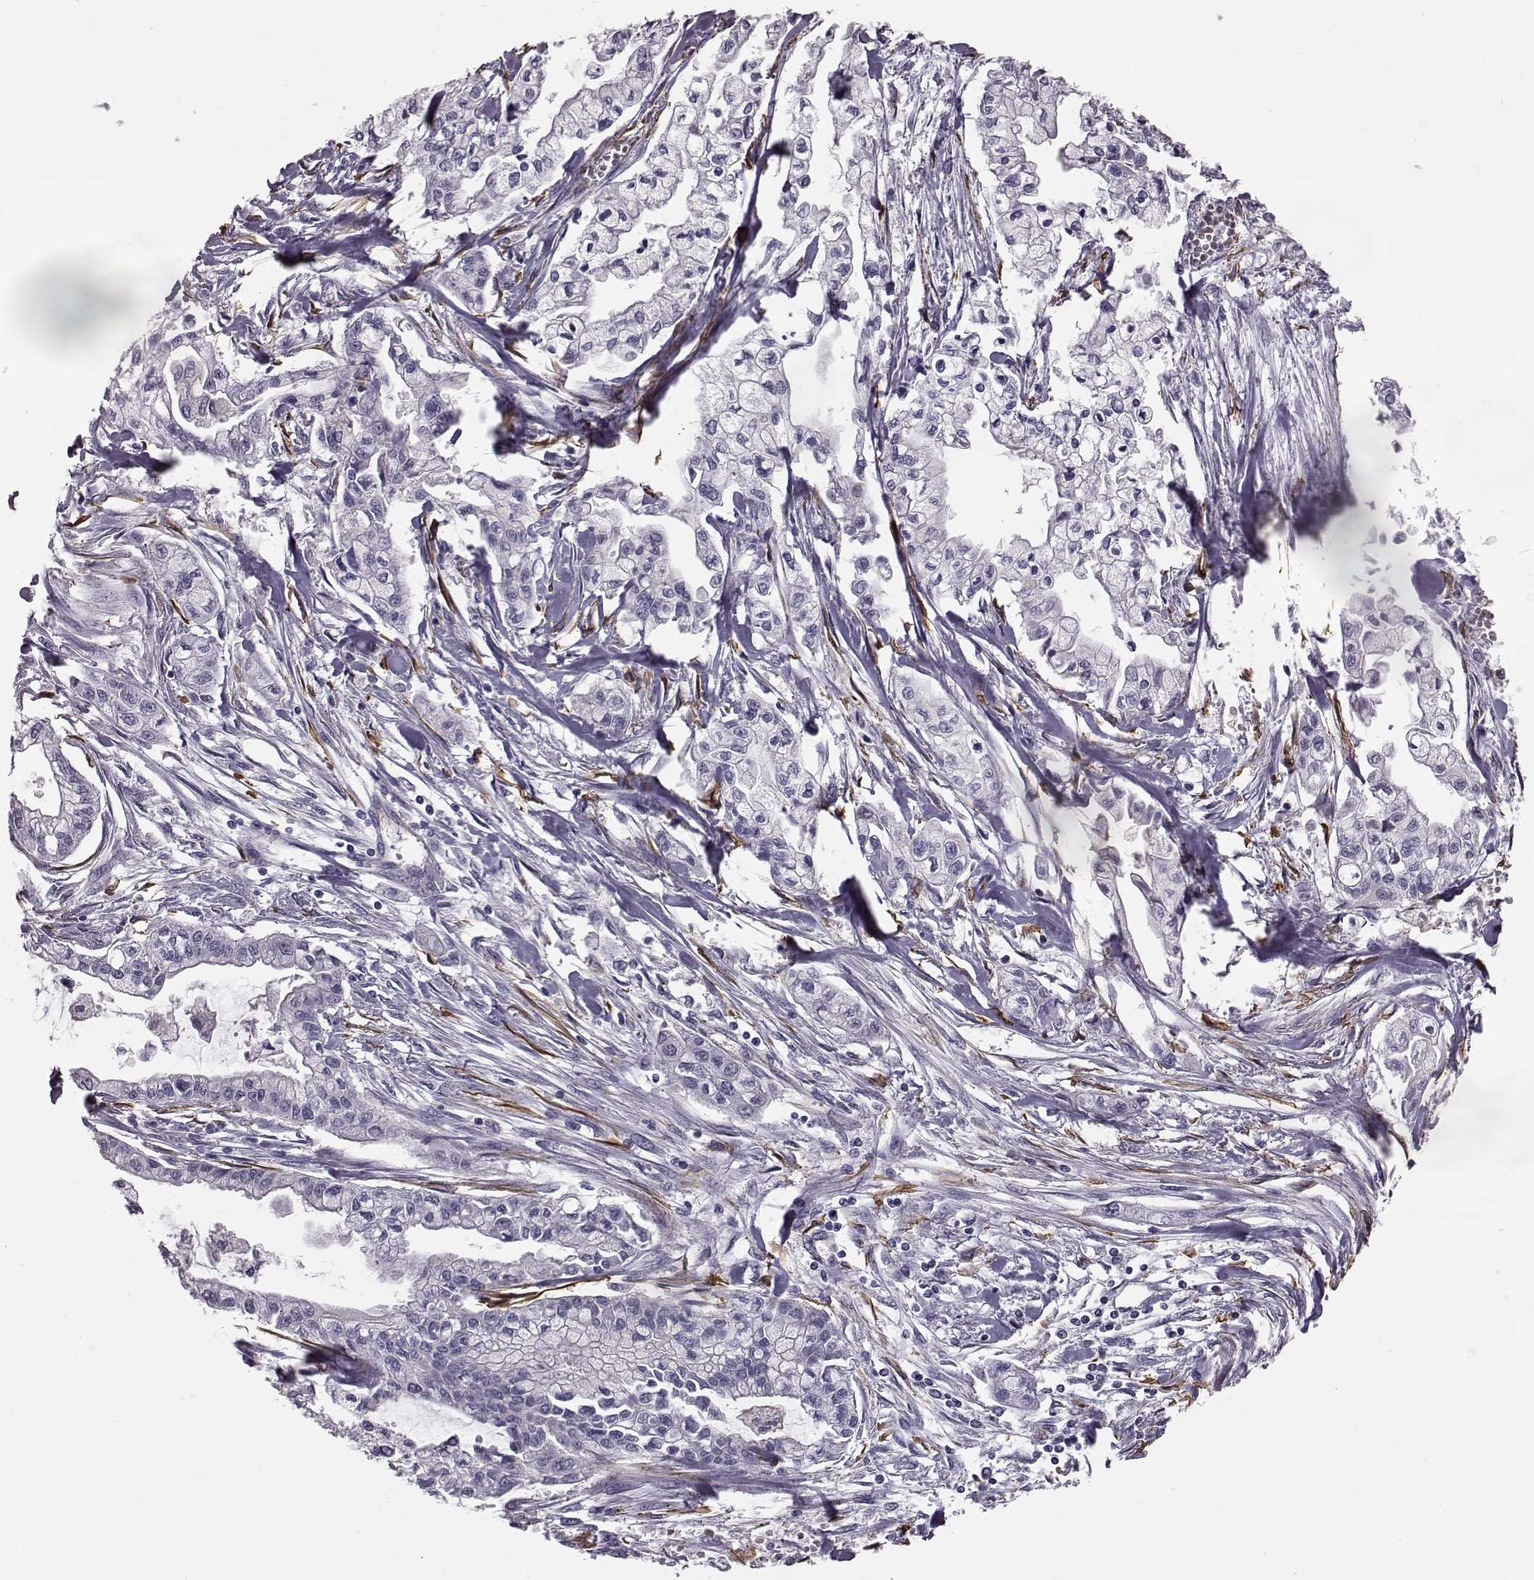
{"staining": {"intensity": "negative", "quantity": "none", "location": "none"}, "tissue": "pancreatic cancer", "cell_type": "Tumor cells", "image_type": "cancer", "snomed": [{"axis": "morphology", "description": "Adenocarcinoma, NOS"}, {"axis": "topography", "description": "Pancreas"}], "caption": "This is an IHC micrograph of human pancreatic cancer (adenocarcinoma). There is no staining in tumor cells.", "gene": "KRT85", "patient": {"sex": "male", "age": 54}}